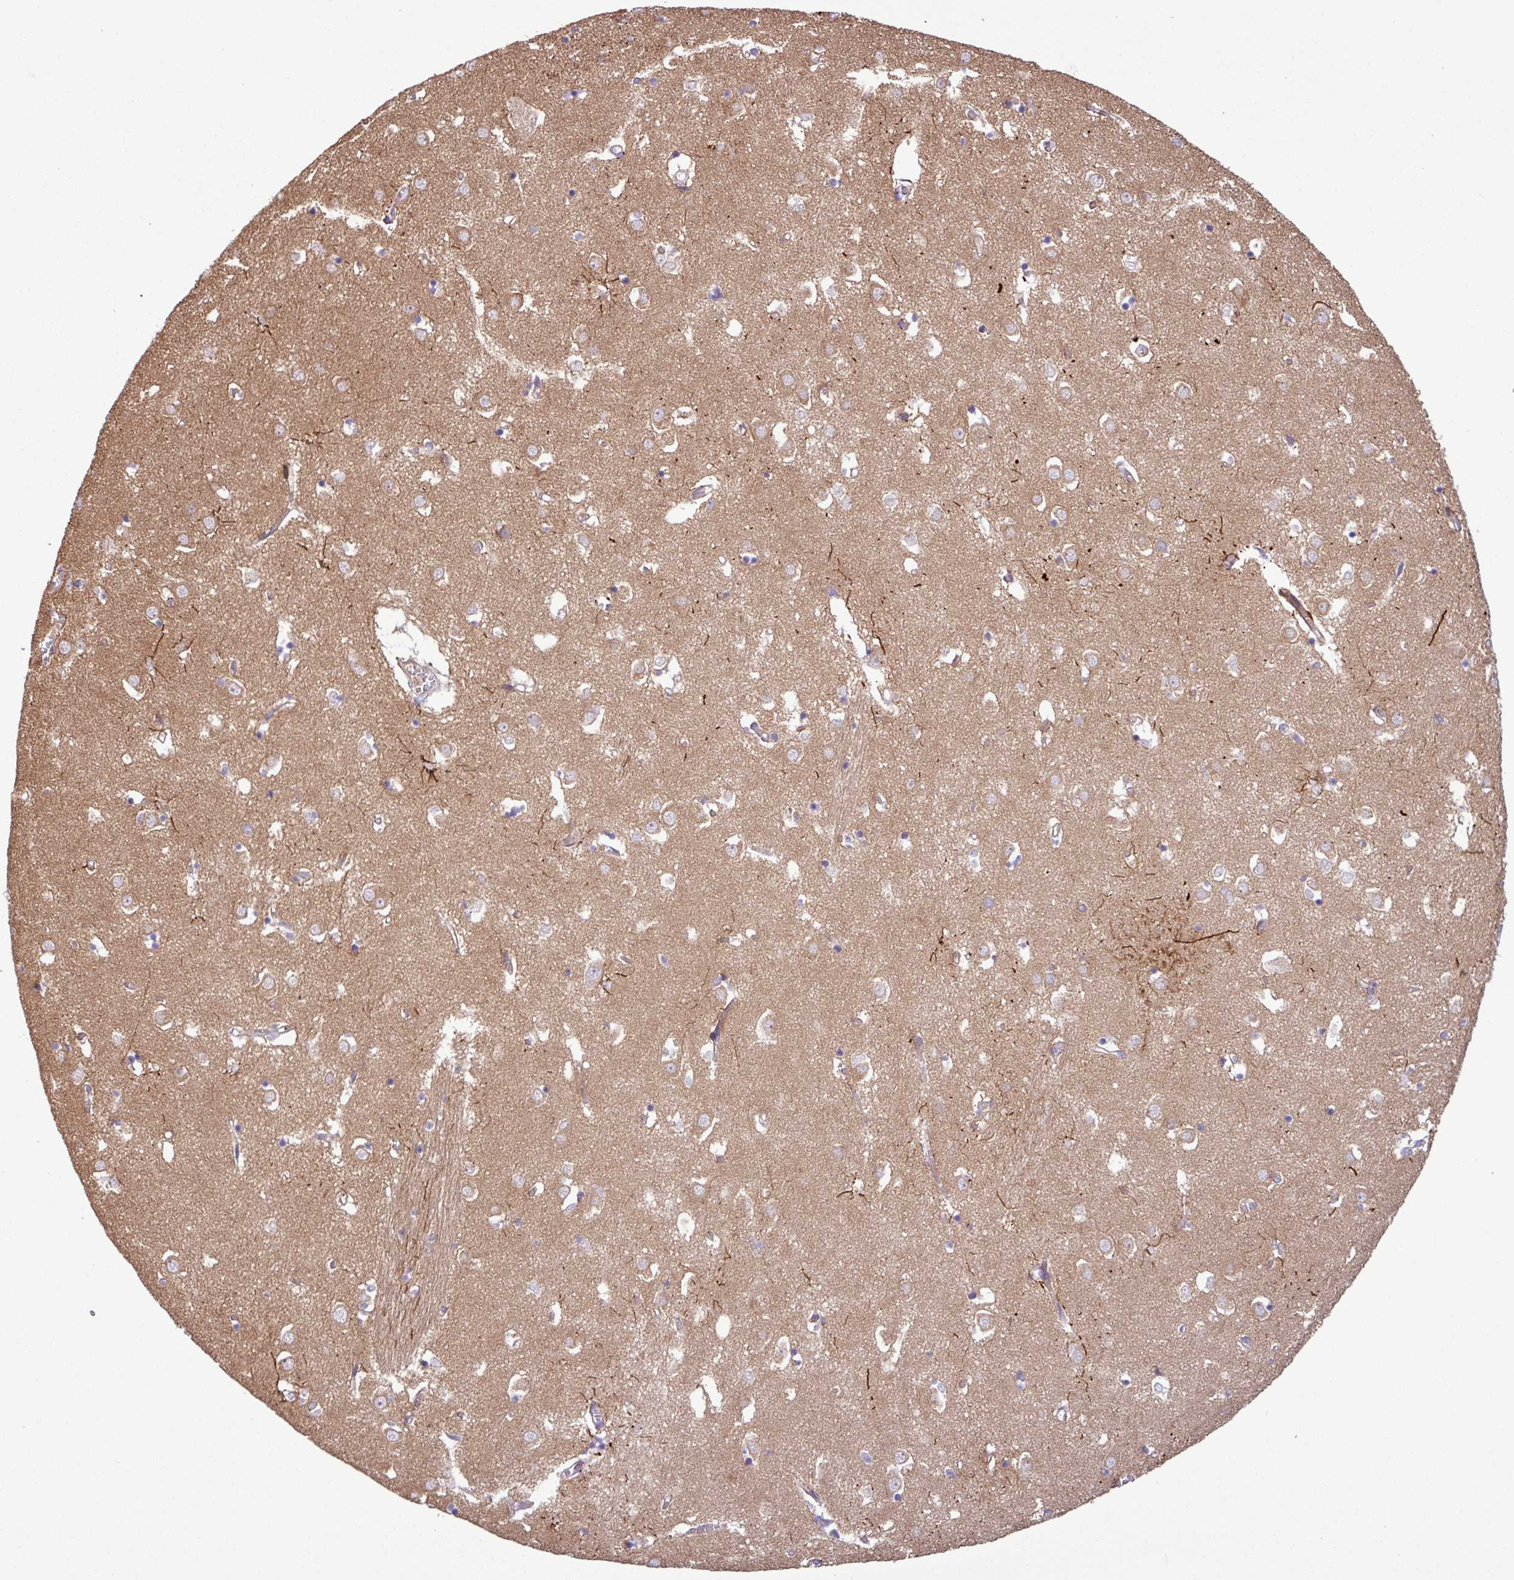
{"staining": {"intensity": "weak", "quantity": "<25%", "location": "cytoplasmic/membranous"}, "tissue": "caudate", "cell_type": "Glial cells", "image_type": "normal", "snomed": [{"axis": "morphology", "description": "Normal tissue, NOS"}, {"axis": "topography", "description": "Lateral ventricle wall"}], "caption": "Immunohistochemical staining of unremarkable caudate demonstrates no significant staining in glial cells.", "gene": "RAB19", "patient": {"sex": "male", "age": 70}}